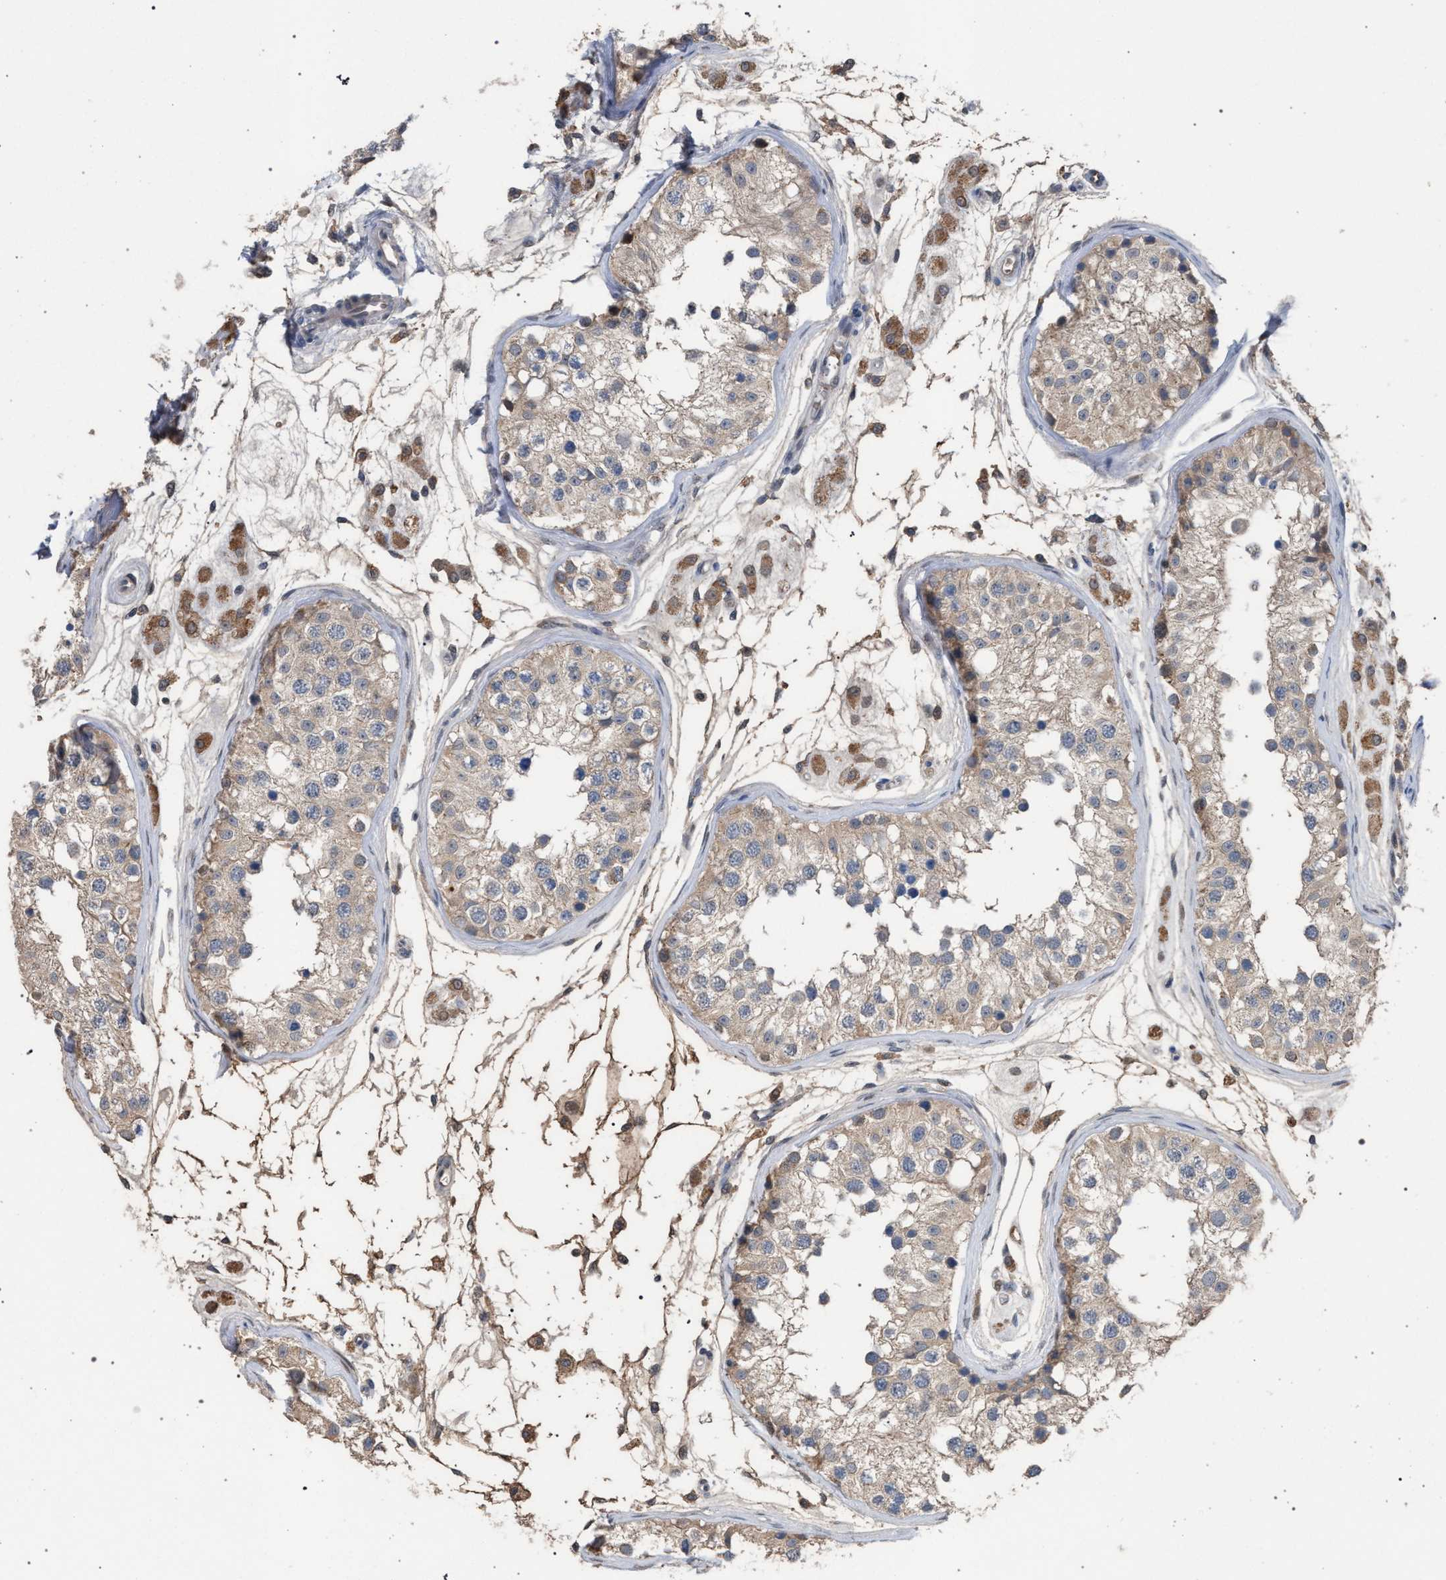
{"staining": {"intensity": "weak", "quantity": ">75%", "location": "cytoplasmic/membranous"}, "tissue": "testis", "cell_type": "Cells in seminiferous ducts", "image_type": "normal", "snomed": [{"axis": "morphology", "description": "Normal tissue, NOS"}, {"axis": "morphology", "description": "Adenocarcinoma, metastatic, NOS"}, {"axis": "topography", "description": "Testis"}], "caption": "Unremarkable testis displays weak cytoplasmic/membranous staining in approximately >75% of cells in seminiferous ducts, visualized by immunohistochemistry.", "gene": "TECPR1", "patient": {"sex": "male", "age": 26}}